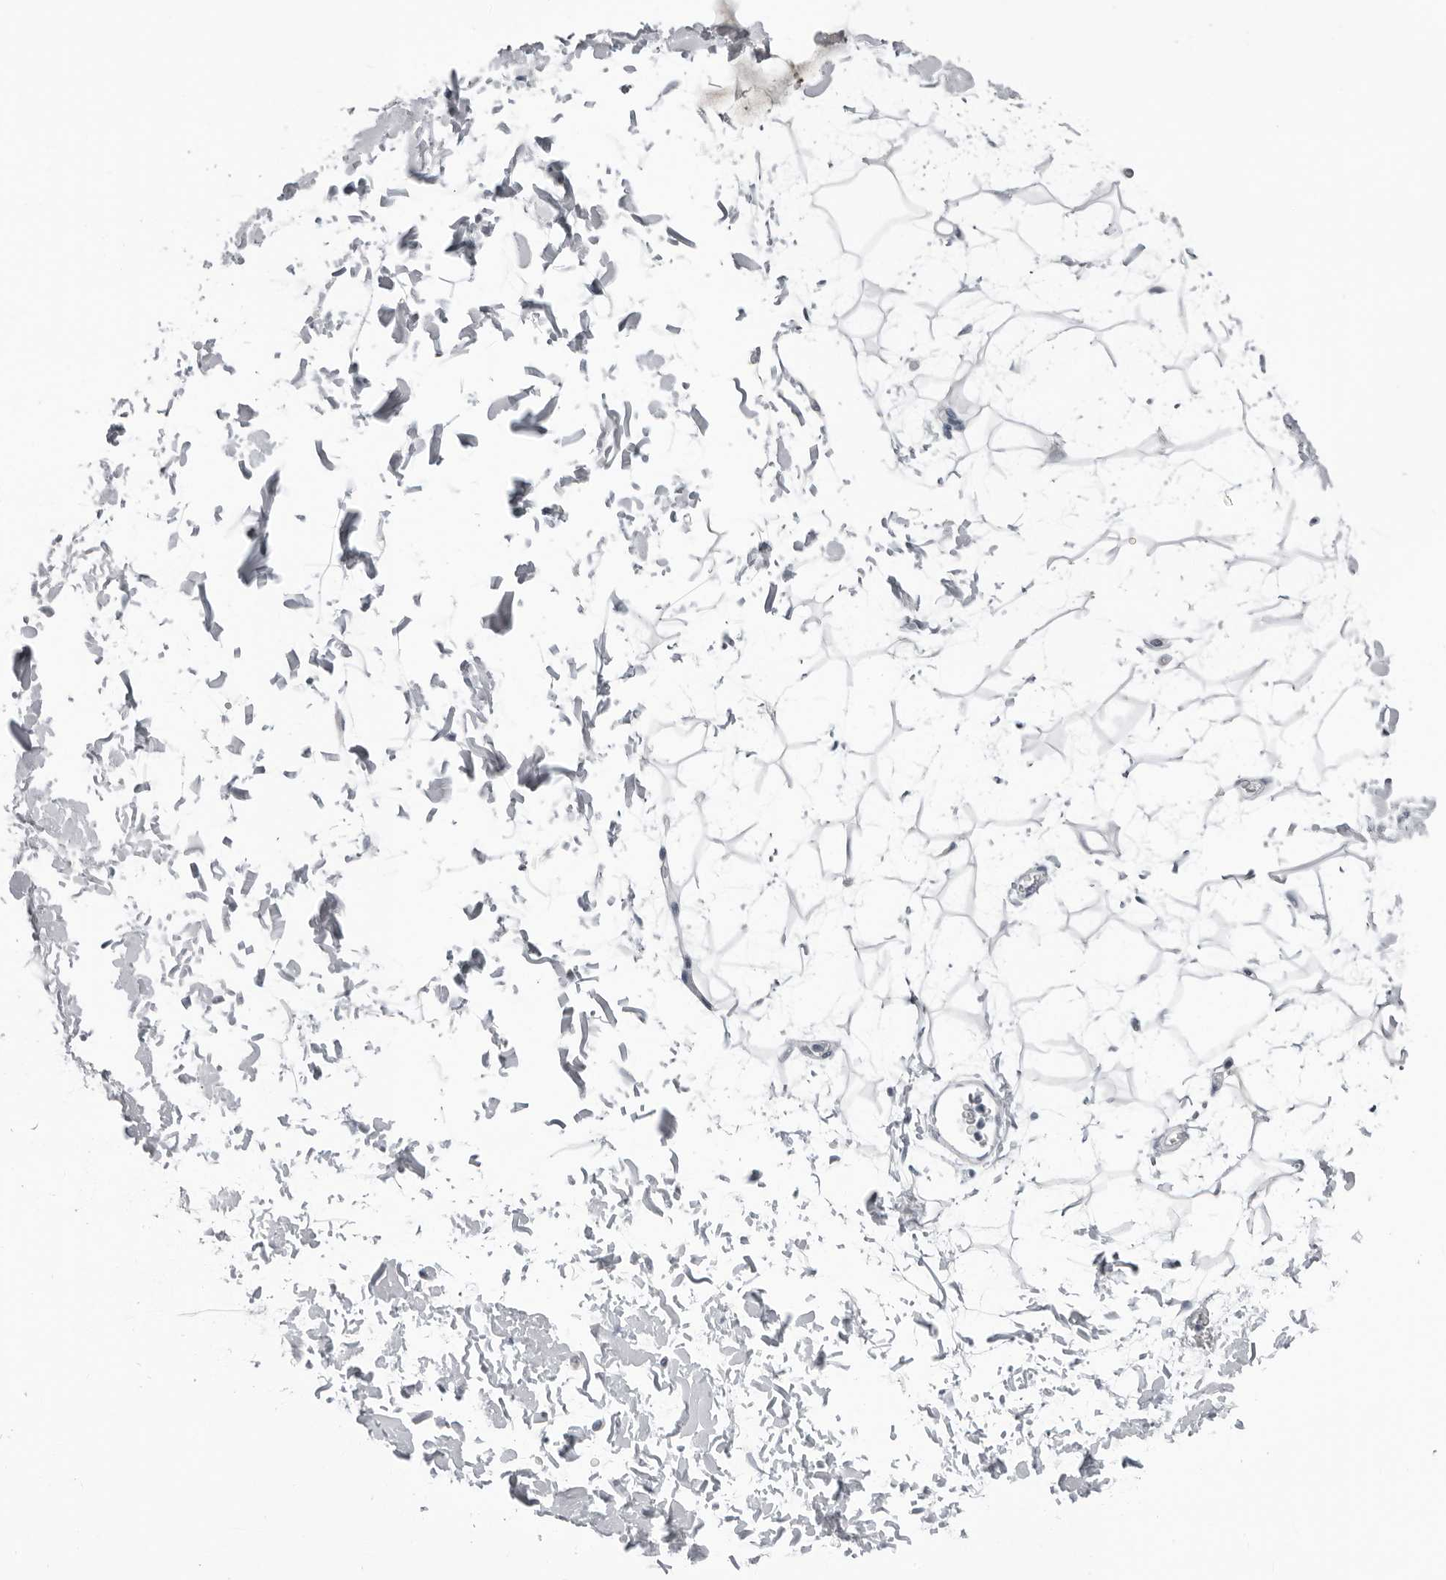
{"staining": {"intensity": "negative", "quantity": "none", "location": "none"}, "tissue": "adipose tissue", "cell_type": "Adipocytes", "image_type": "normal", "snomed": [{"axis": "morphology", "description": "Normal tissue, NOS"}, {"axis": "topography", "description": "Soft tissue"}], "caption": "Unremarkable adipose tissue was stained to show a protein in brown. There is no significant staining in adipocytes. The staining is performed using DAB (3,3'-diaminobenzidine) brown chromogen with nuclei counter-stained in using hematoxylin.", "gene": "OPLAH", "patient": {"sex": "male", "age": 72}}